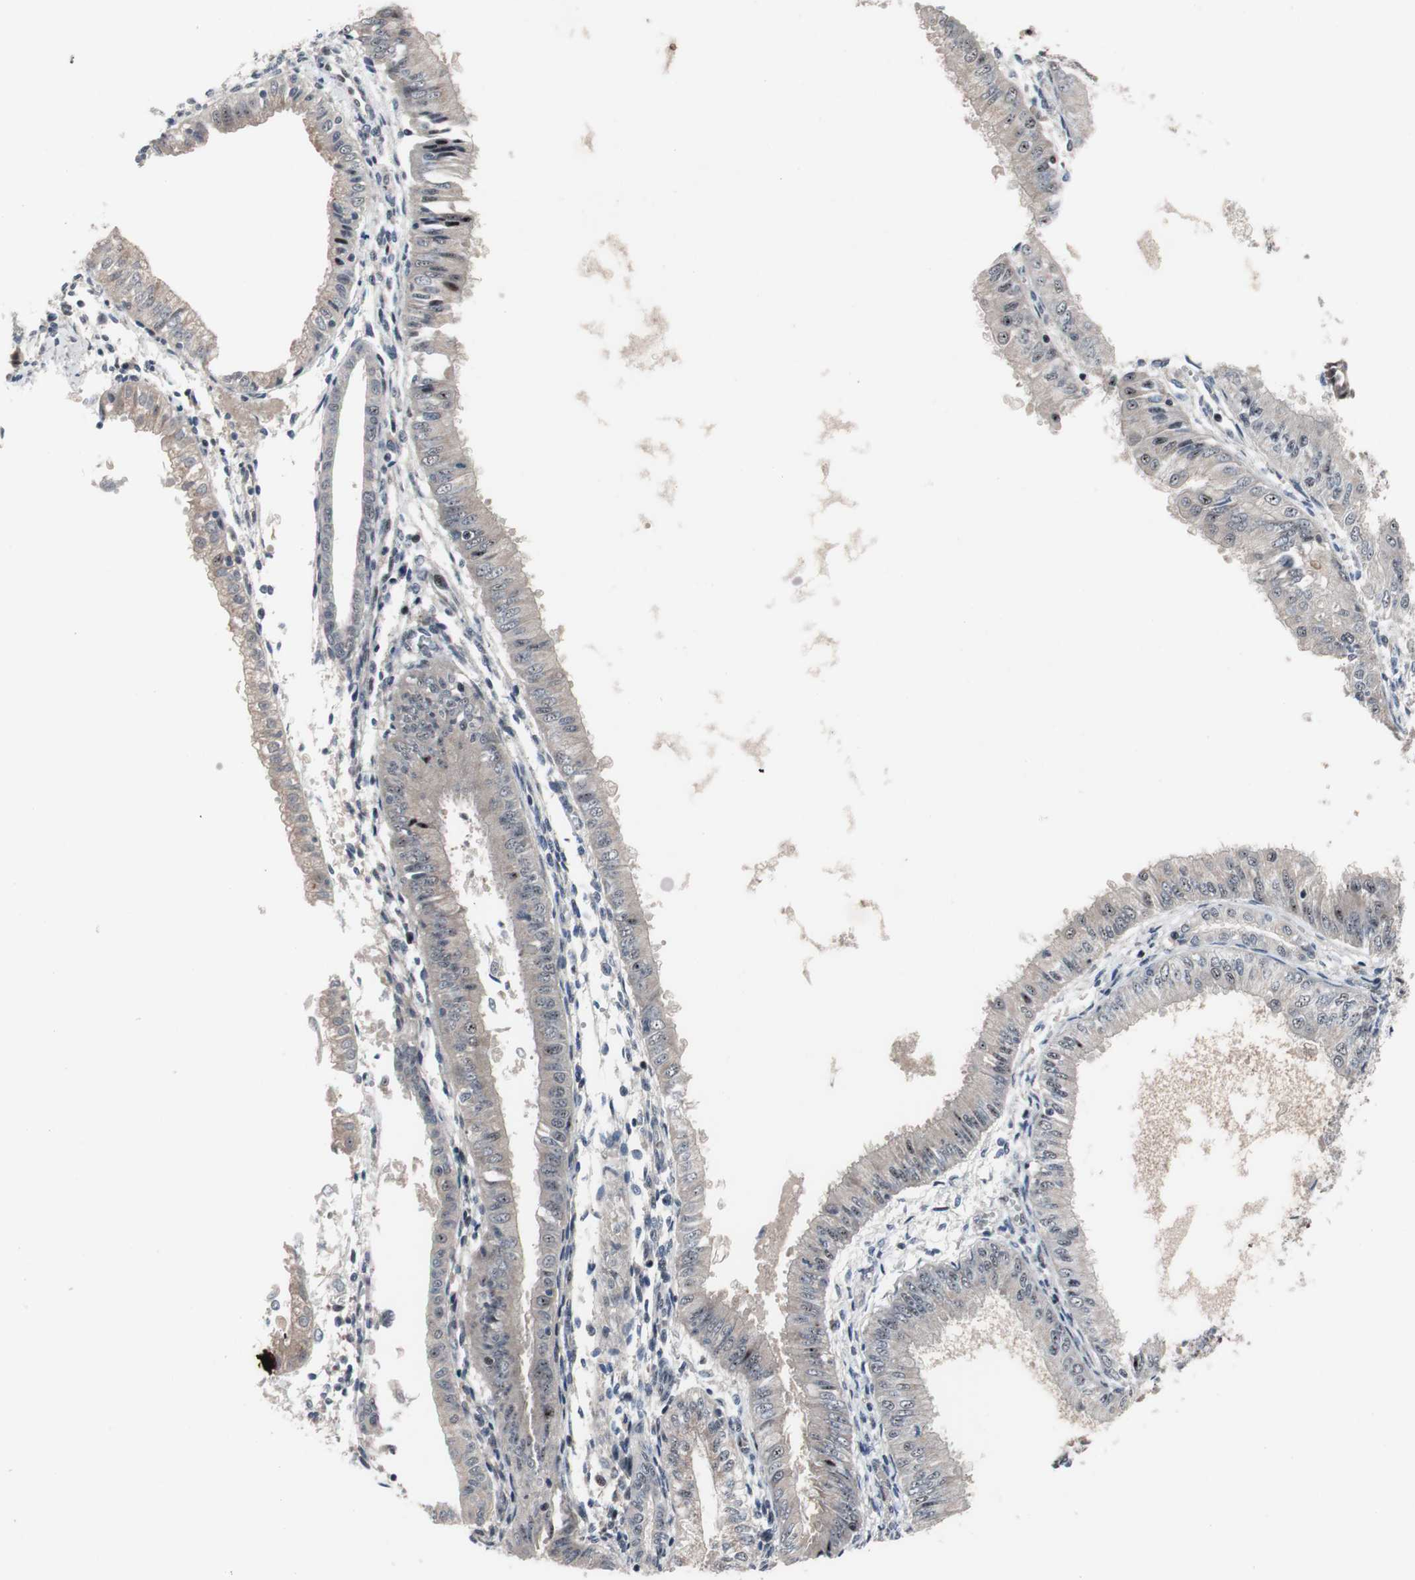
{"staining": {"intensity": "weak", "quantity": "<25%", "location": "nuclear"}, "tissue": "endometrial cancer", "cell_type": "Tumor cells", "image_type": "cancer", "snomed": [{"axis": "morphology", "description": "Adenocarcinoma, NOS"}, {"axis": "topography", "description": "Endometrium"}], "caption": "A micrograph of human endometrial cancer is negative for staining in tumor cells.", "gene": "SOX7", "patient": {"sex": "female", "age": 53}}